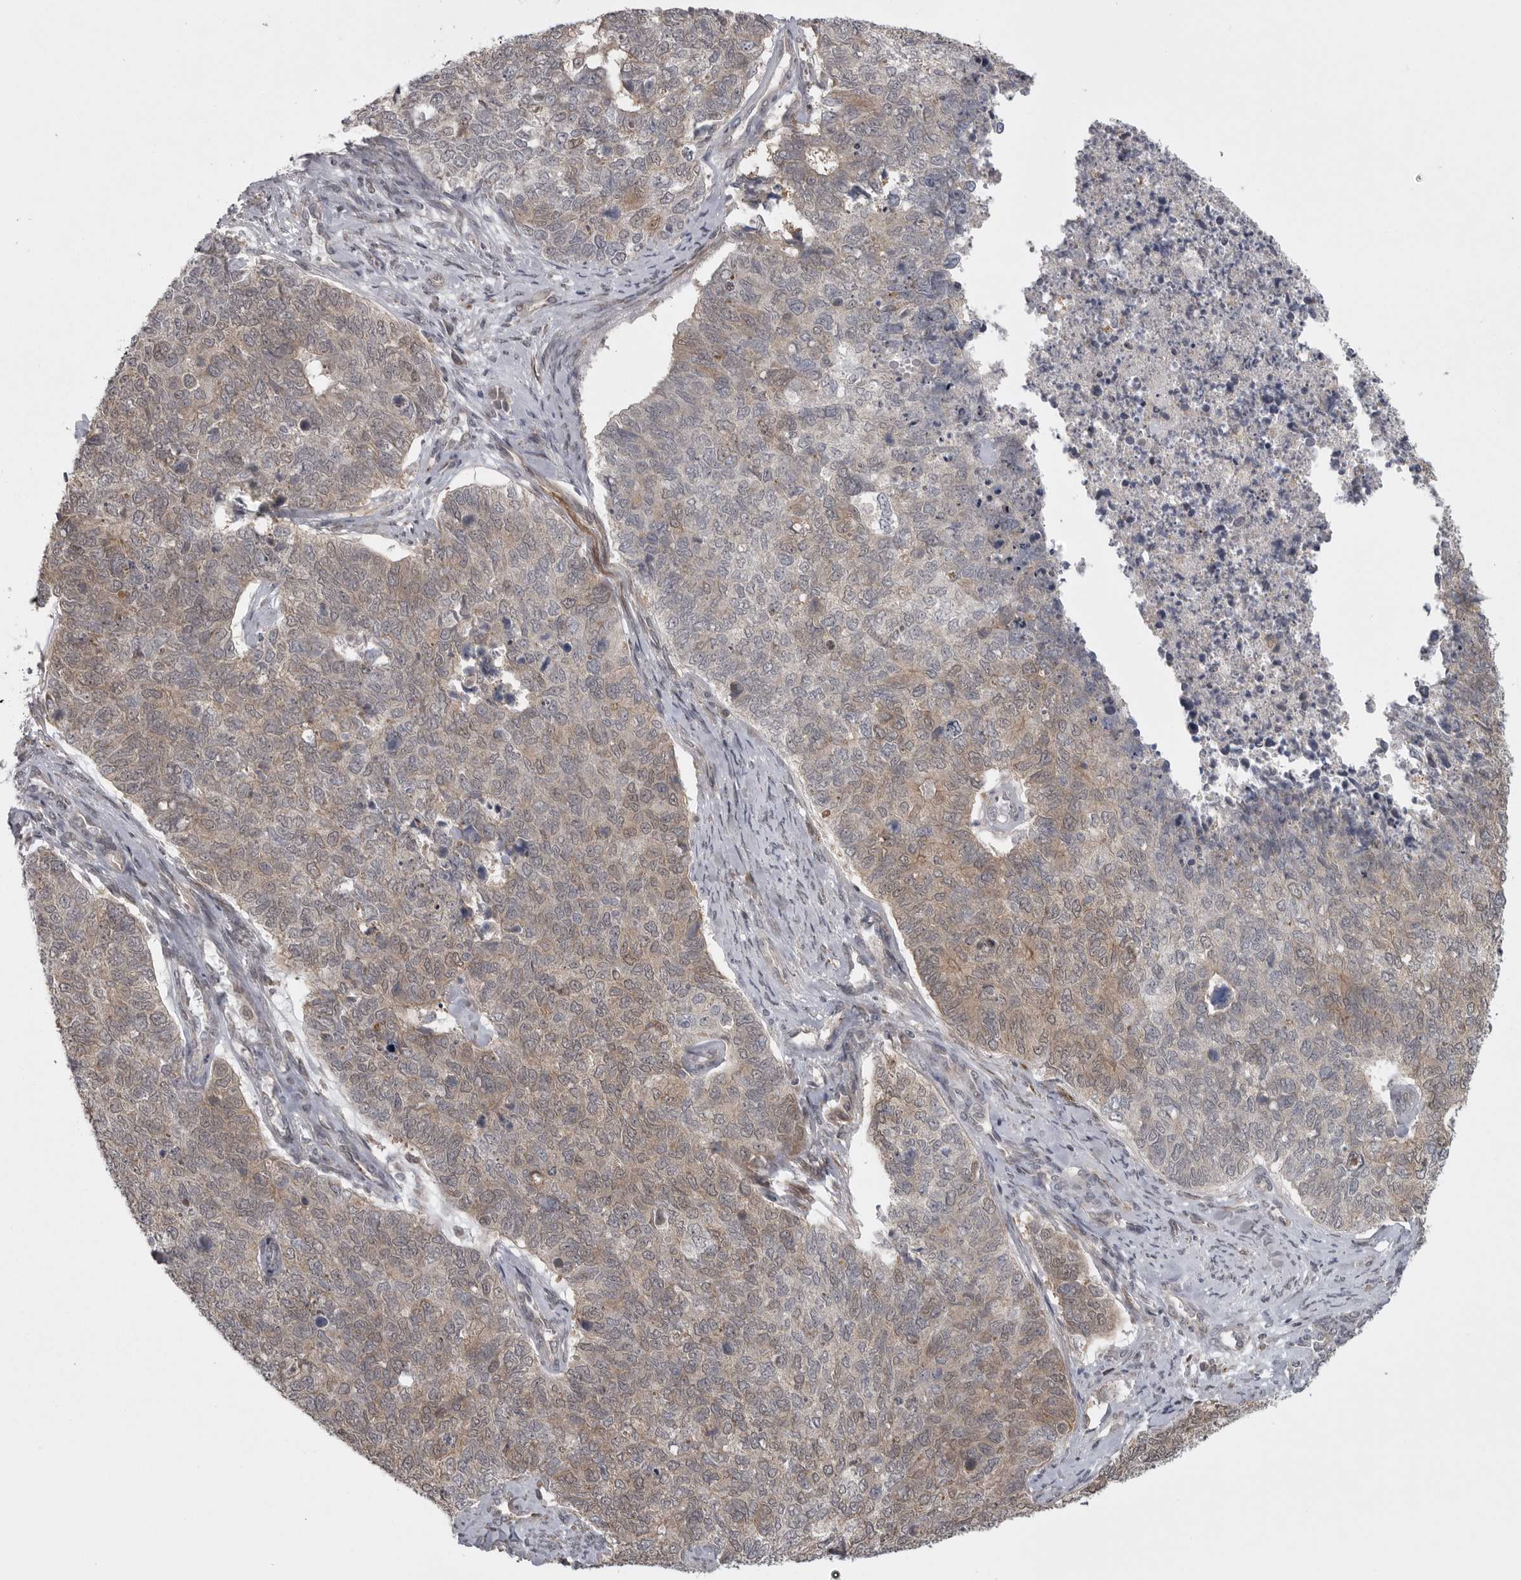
{"staining": {"intensity": "weak", "quantity": "25%-75%", "location": "cytoplasmic/membranous,nuclear"}, "tissue": "cervical cancer", "cell_type": "Tumor cells", "image_type": "cancer", "snomed": [{"axis": "morphology", "description": "Squamous cell carcinoma, NOS"}, {"axis": "topography", "description": "Cervix"}], "caption": "Cervical squamous cell carcinoma tissue displays weak cytoplasmic/membranous and nuclear expression in approximately 25%-75% of tumor cells", "gene": "PPP1R9A", "patient": {"sex": "female", "age": 63}}